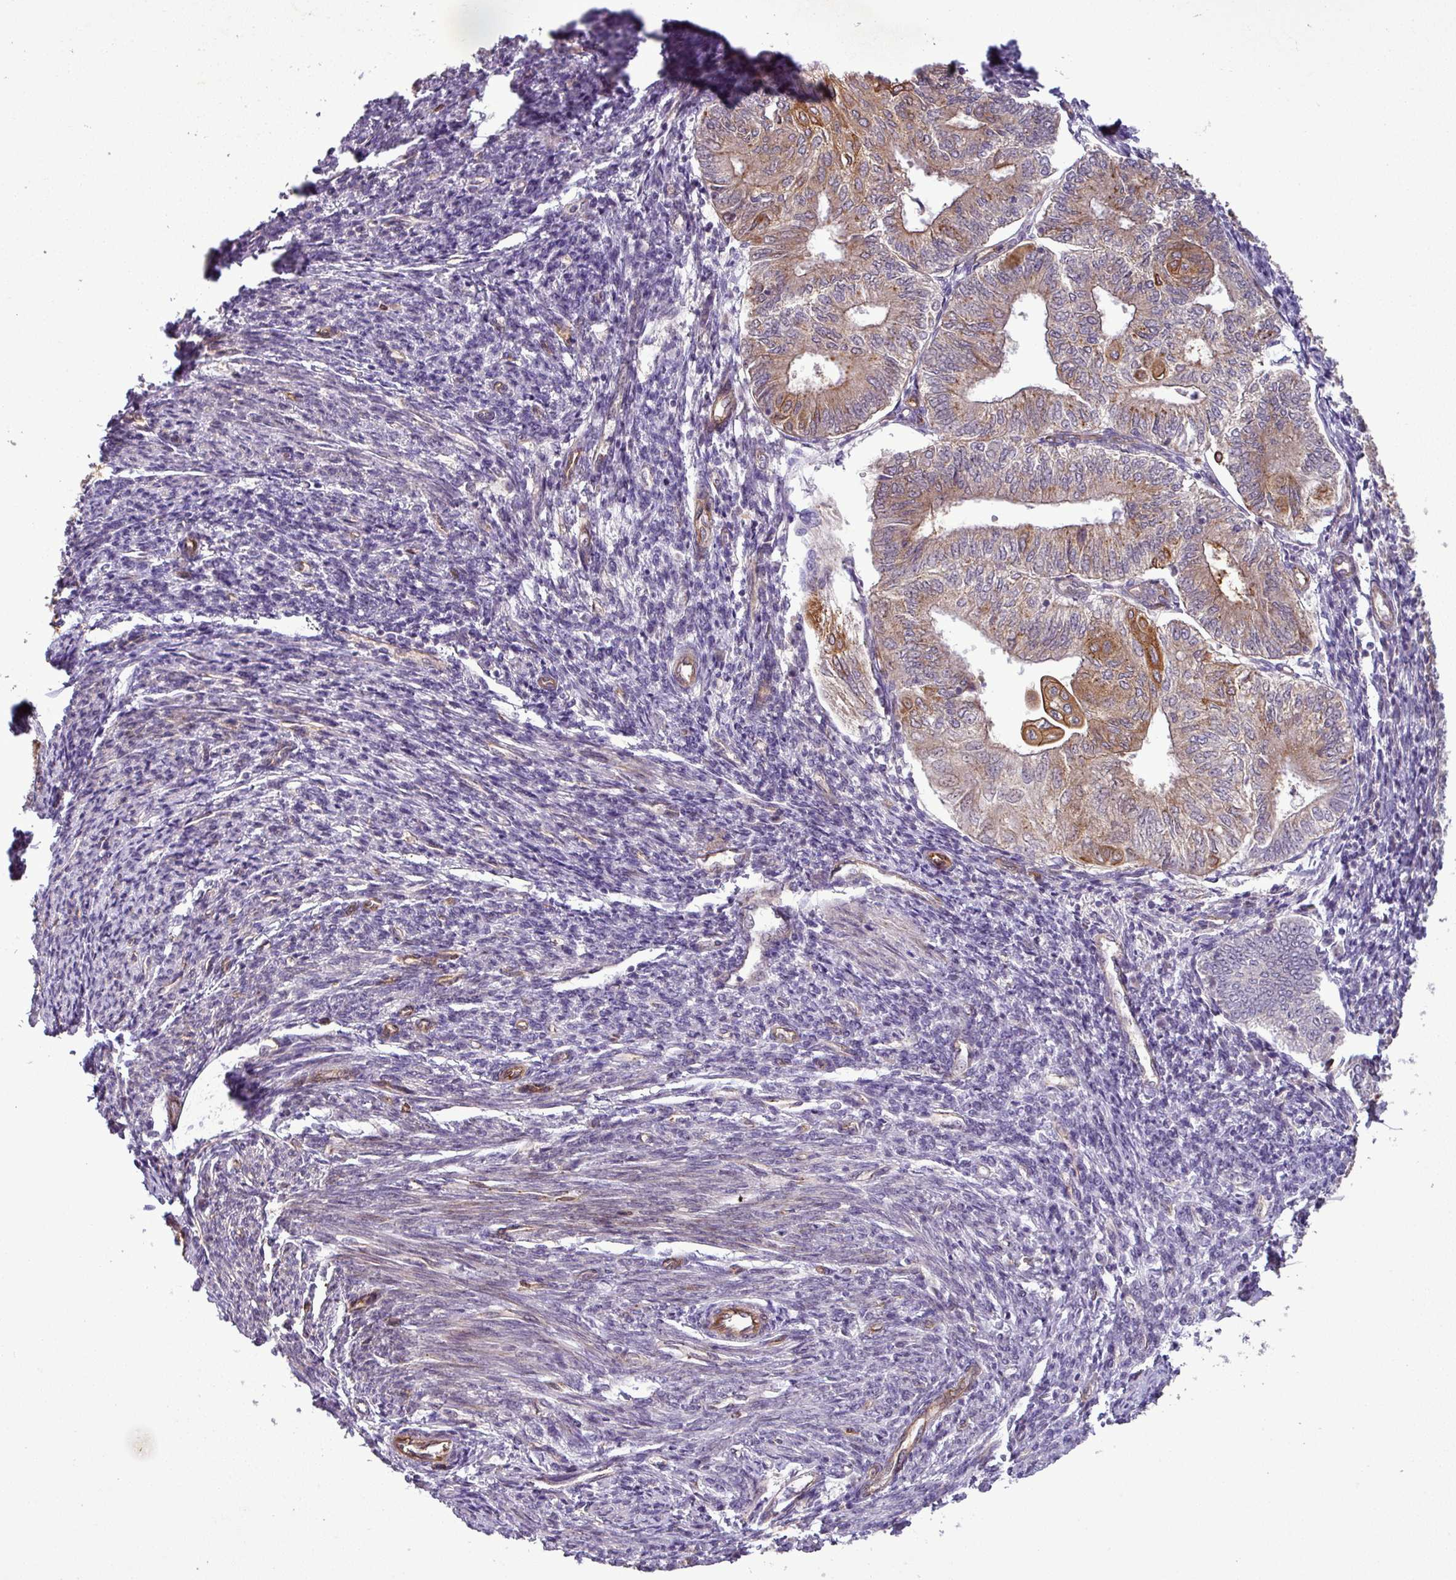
{"staining": {"intensity": "weak", "quantity": "<25%", "location": "nuclear"}, "tissue": "smooth muscle", "cell_type": "Smooth muscle cells", "image_type": "normal", "snomed": [{"axis": "morphology", "description": "Normal tissue, NOS"}, {"axis": "topography", "description": "Smooth muscle"}, {"axis": "topography", "description": "Uterus"}], "caption": "High magnification brightfield microscopy of benign smooth muscle stained with DAB (brown) and counterstained with hematoxylin (blue): smooth muscle cells show no significant positivity.", "gene": "PCDH1", "patient": {"sex": "female", "age": 59}}